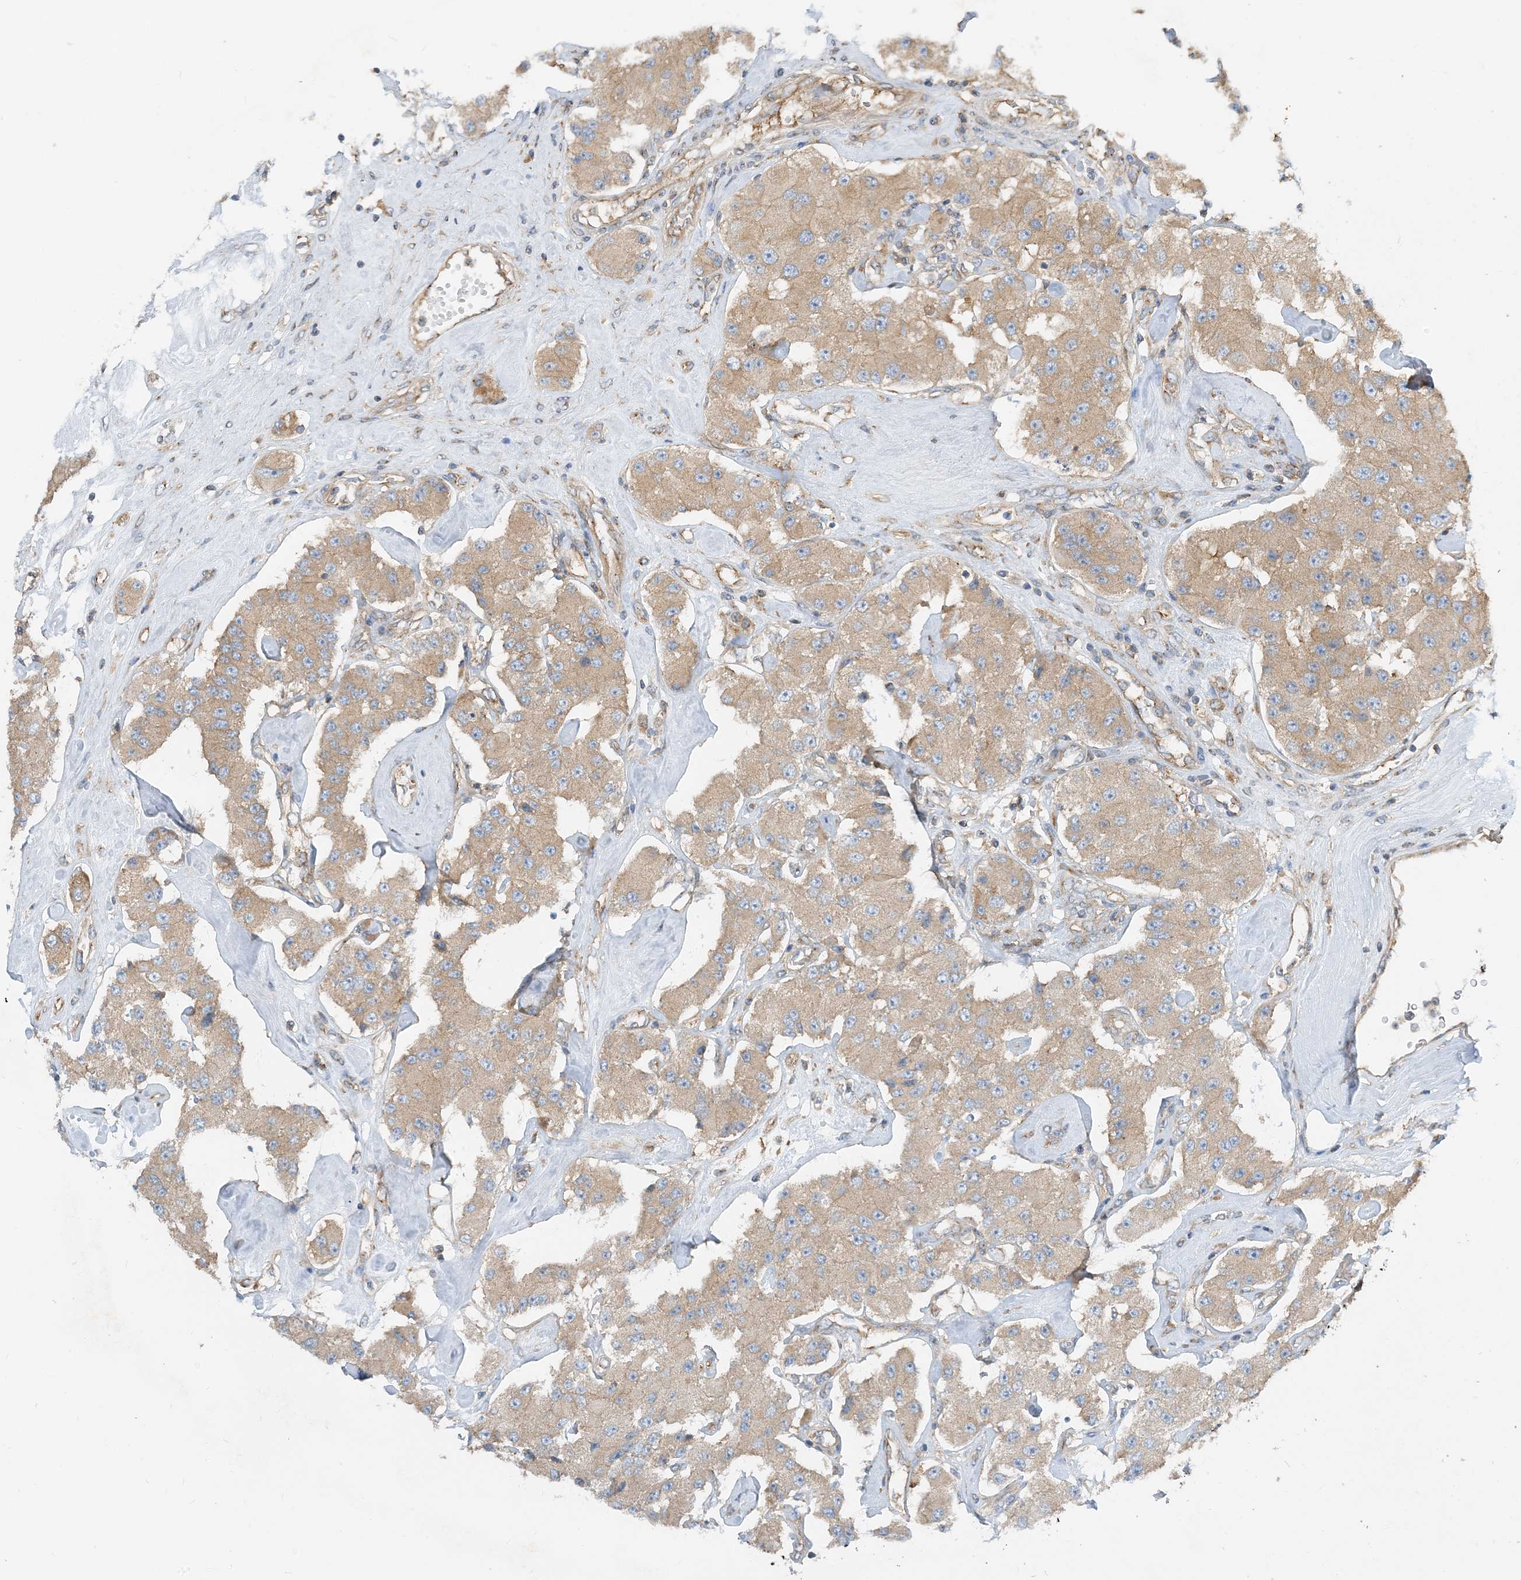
{"staining": {"intensity": "moderate", "quantity": ">75%", "location": "cytoplasmic/membranous"}, "tissue": "carcinoid", "cell_type": "Tumor cells", "image_type": "cancer", "snomed": [{"axis": "morphology", "description": "Carcinoid, malignant, NOS"}, {"axis": "topography", "description": "Pancreas"}], "caption": "Immunohistochemical staining of human malignant carcinoid shows medium levels of moderate cytoplasmic/membranous positivity in about >75% of tumor cells.", "gene": "SIDT1", "patient": {"sex": "male", "age": 41}}